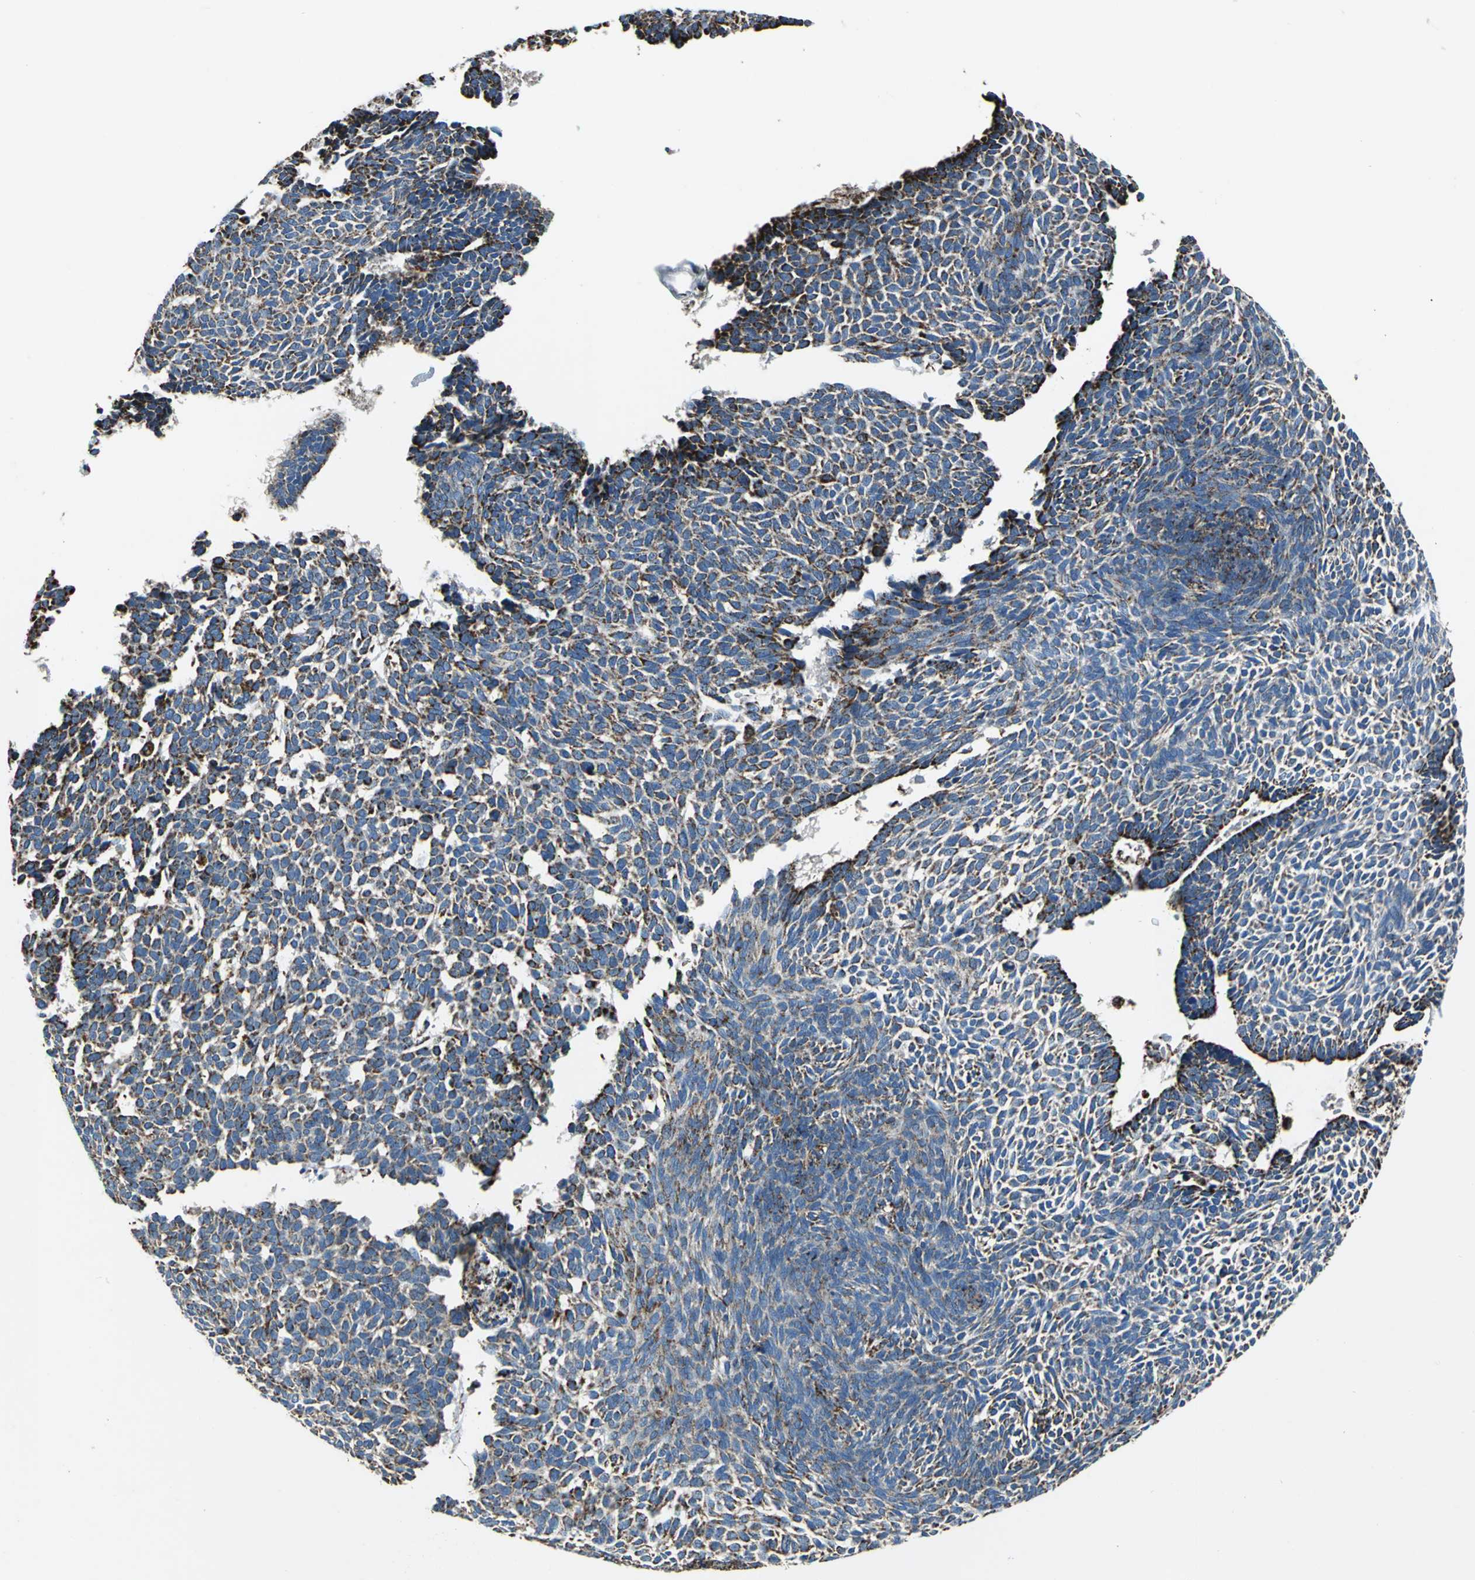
{"staining": {"intensity": "moderate", "quantity": ">75%", "location": "cytoplasmic/membranous"}, "tissue": "skin cancer", "cell_type": "Tumor cells", "image_type": "cancer", "snomed": [{"axis": "morphology", "description": "Normal tissue, NOS"}, {"axis": "morphology", "description": "Basal cell carcinoma"}, {"axis": "topography", "description": "Skin"}], "caption": "Tumor cells demonstrate moderate cytoplasmic/membranous positivity in approximately >75% of cells in basal cell carcinoma (skin). Nuclei are stained in blue.", "gene": "ECH1", "patient": {"sex": "male", "age": 87}}